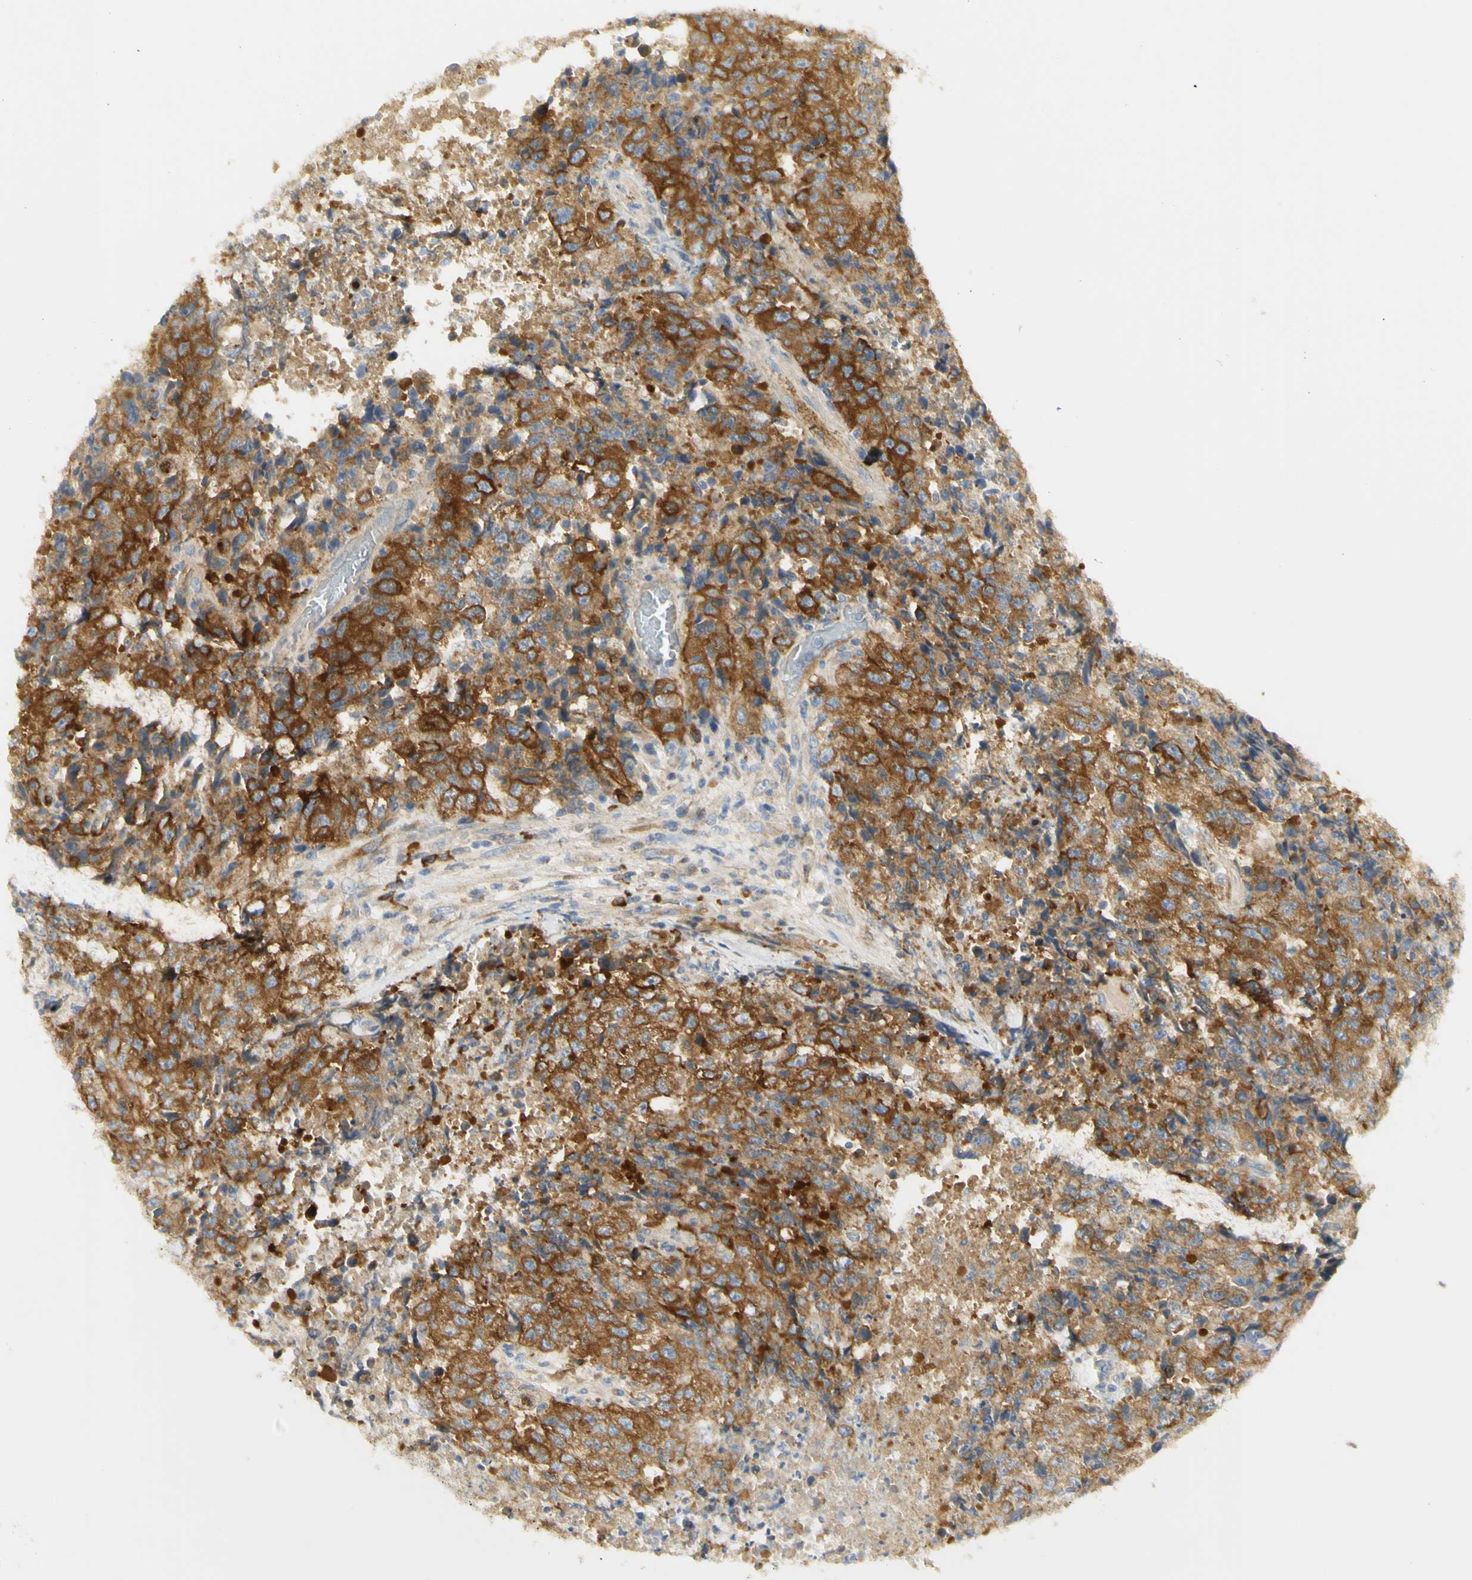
{"staining": {"intensity": "strong", "quantity": ">75%", "location": "cytoplasmic/membranous"}, "tissue": "testis cancer", "cell_type": "Tumor cells", "image_type": "cancer", "snomed": [{"axis": "morphology", "description": "Necrosis, NOS"}, {"axis": "morphology", "description": "Carcinoma, Embryonal, NOS"}, {"axis": "topography", "description": "Testis"}], "caption": "Immunohistochemical staining of testis cancer reveals high levels of strong cytoplasmic/membranous staining in about >75% of tumor cells.", "gene": "KIF11", "patient": {"sex": "male", "age": 19}}